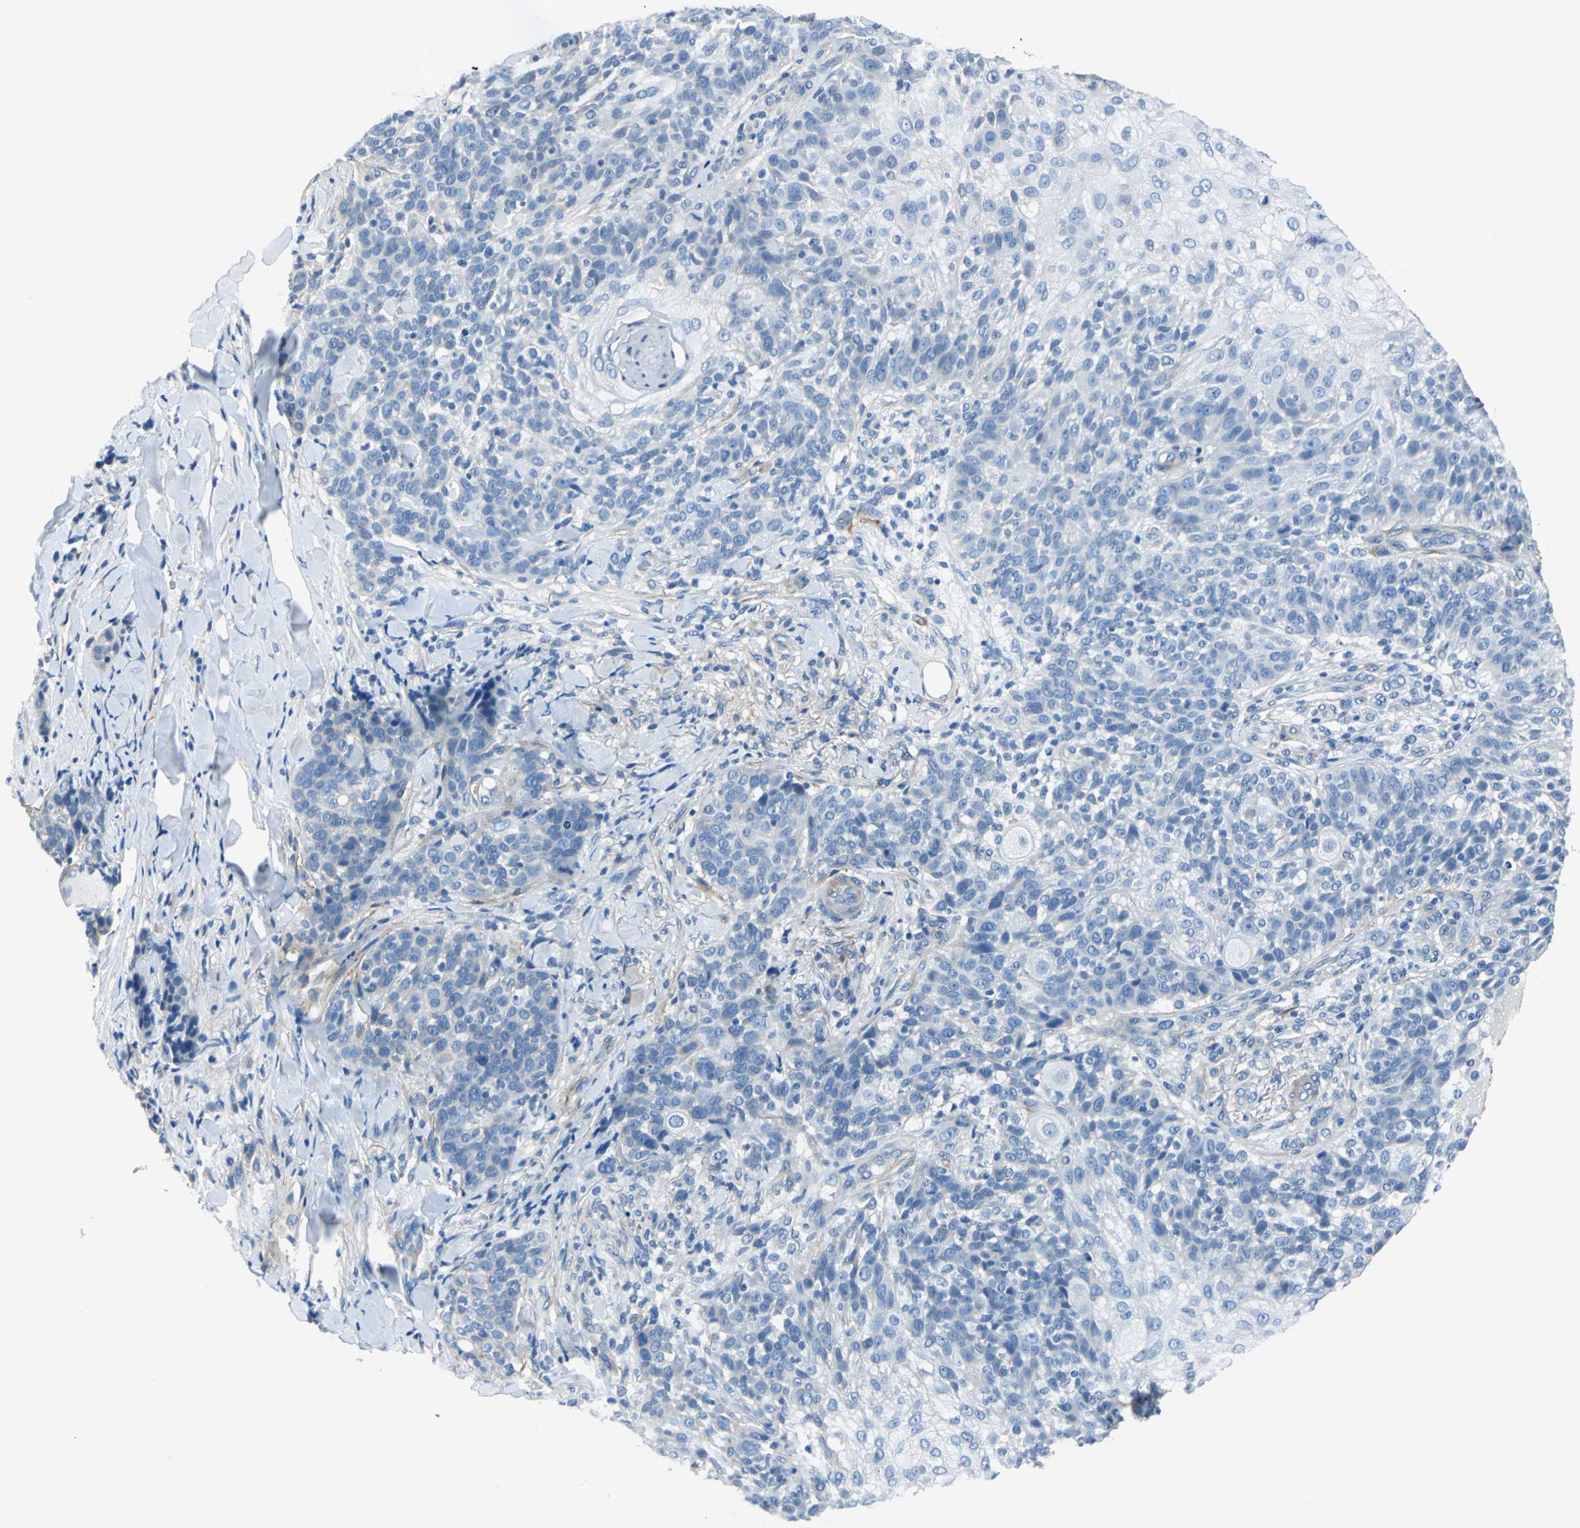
{"staining": {"intensity": "negative", "quantity": "none", "location": "none"}, "tissue": "skin cancer", "cell_type": "Tumor cells", "image_type": "cancer", "snomed": [{"axis": "morphology", "description": "Normal tissue, NOS"}, {"axis": "morphology", "description": "Squamous cell carcinoma, NOS"}, {"axis": "topography", "description": "Skin"}], "caption": "Micrograph shows no significant protein positivity in tumor cells of skin squamous cell carcinoma.", "gene": "AKAP12", "patient": {"sex": "female", "age": 83}}